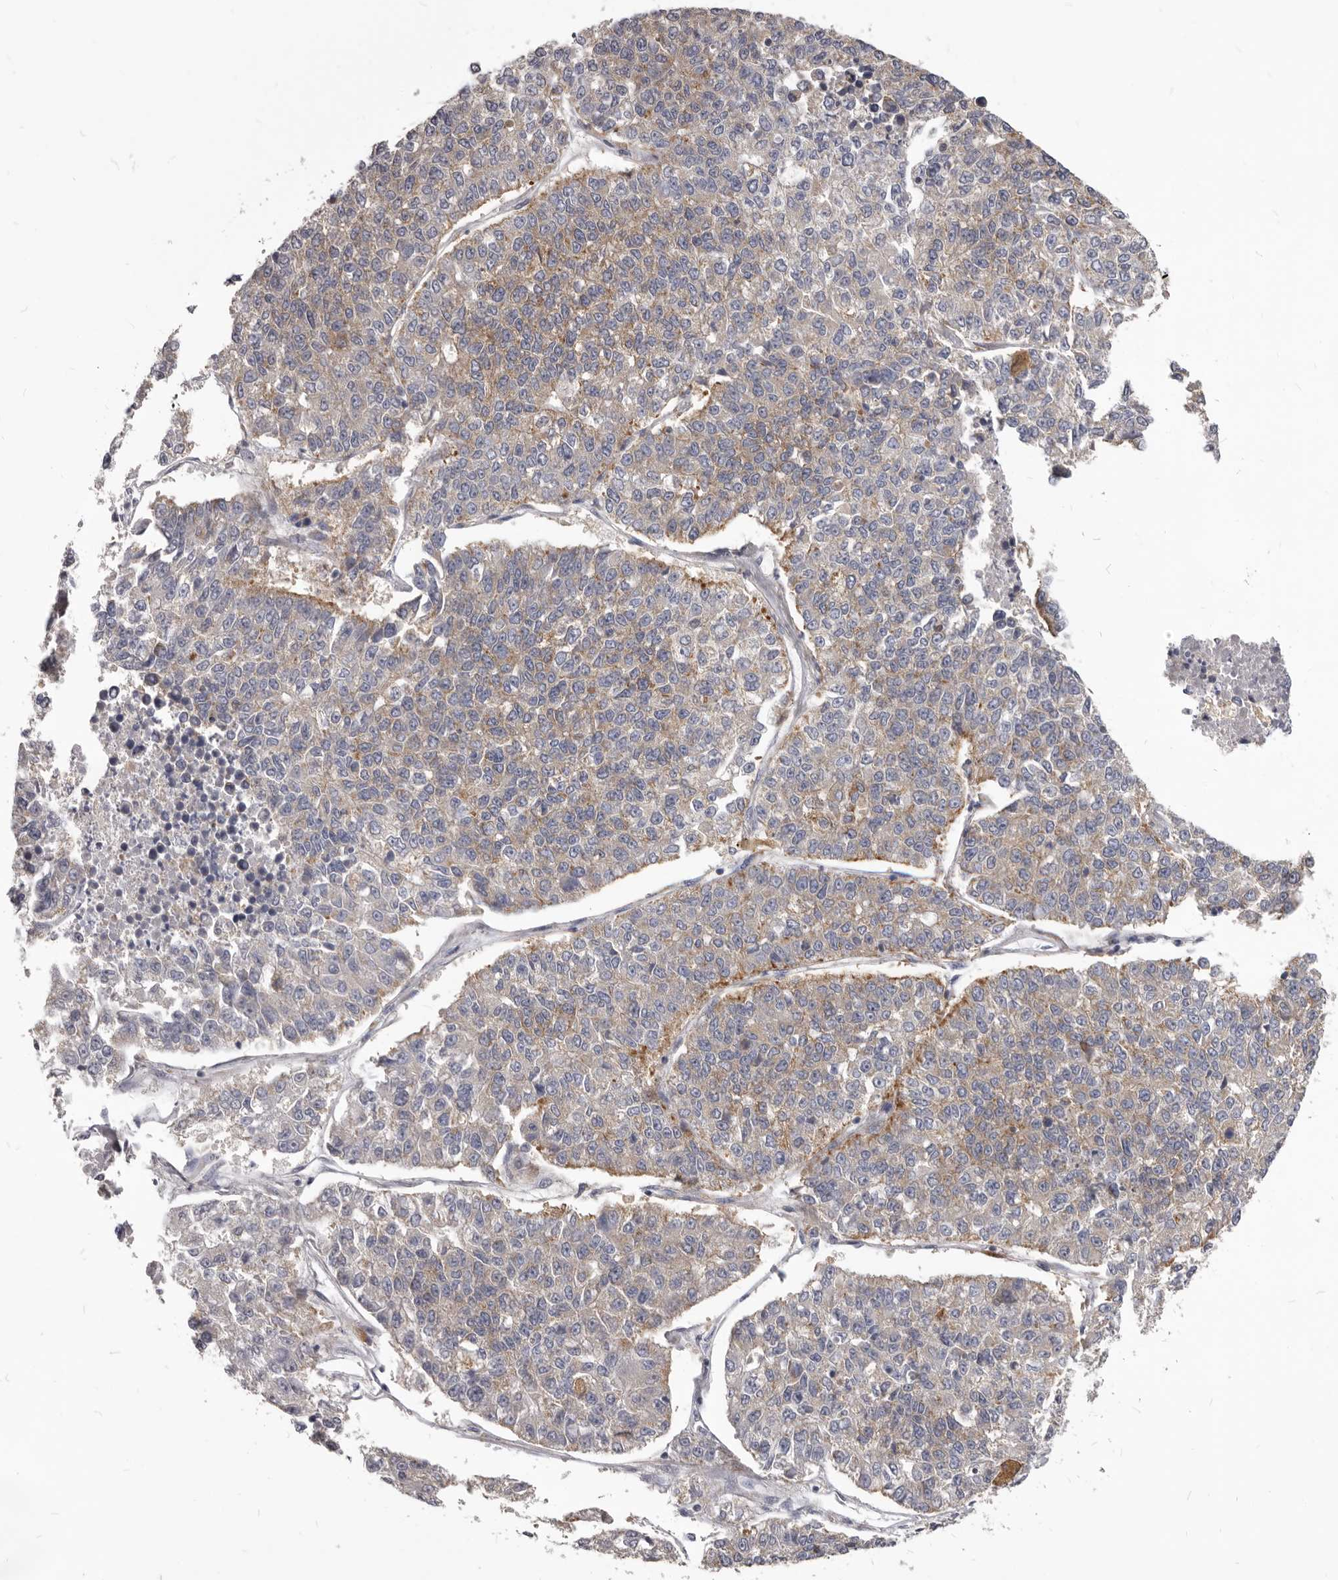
{"staining": {"intensity": "weak", "quantity": "25%-75%", "location": "cytoplasmic/membranous"}, "tissue": "lung cancer", "cell_type": "Tumor cells", "image_type": "cancer", "snomed": [{"axis": "morphology", "description": "Adenocarcinoma, NOS"}, {"axis": "topography", "description": "Lung"}], "caption": "Brown immunohistochemical staining in human adenocarcinoma (lung) exhibits weak cytoplasmic/membranous positivity in about 25%-75% of tumor cells.", "gene": "PI4K2A", "patient": {"sex": "male", "age": 49}}